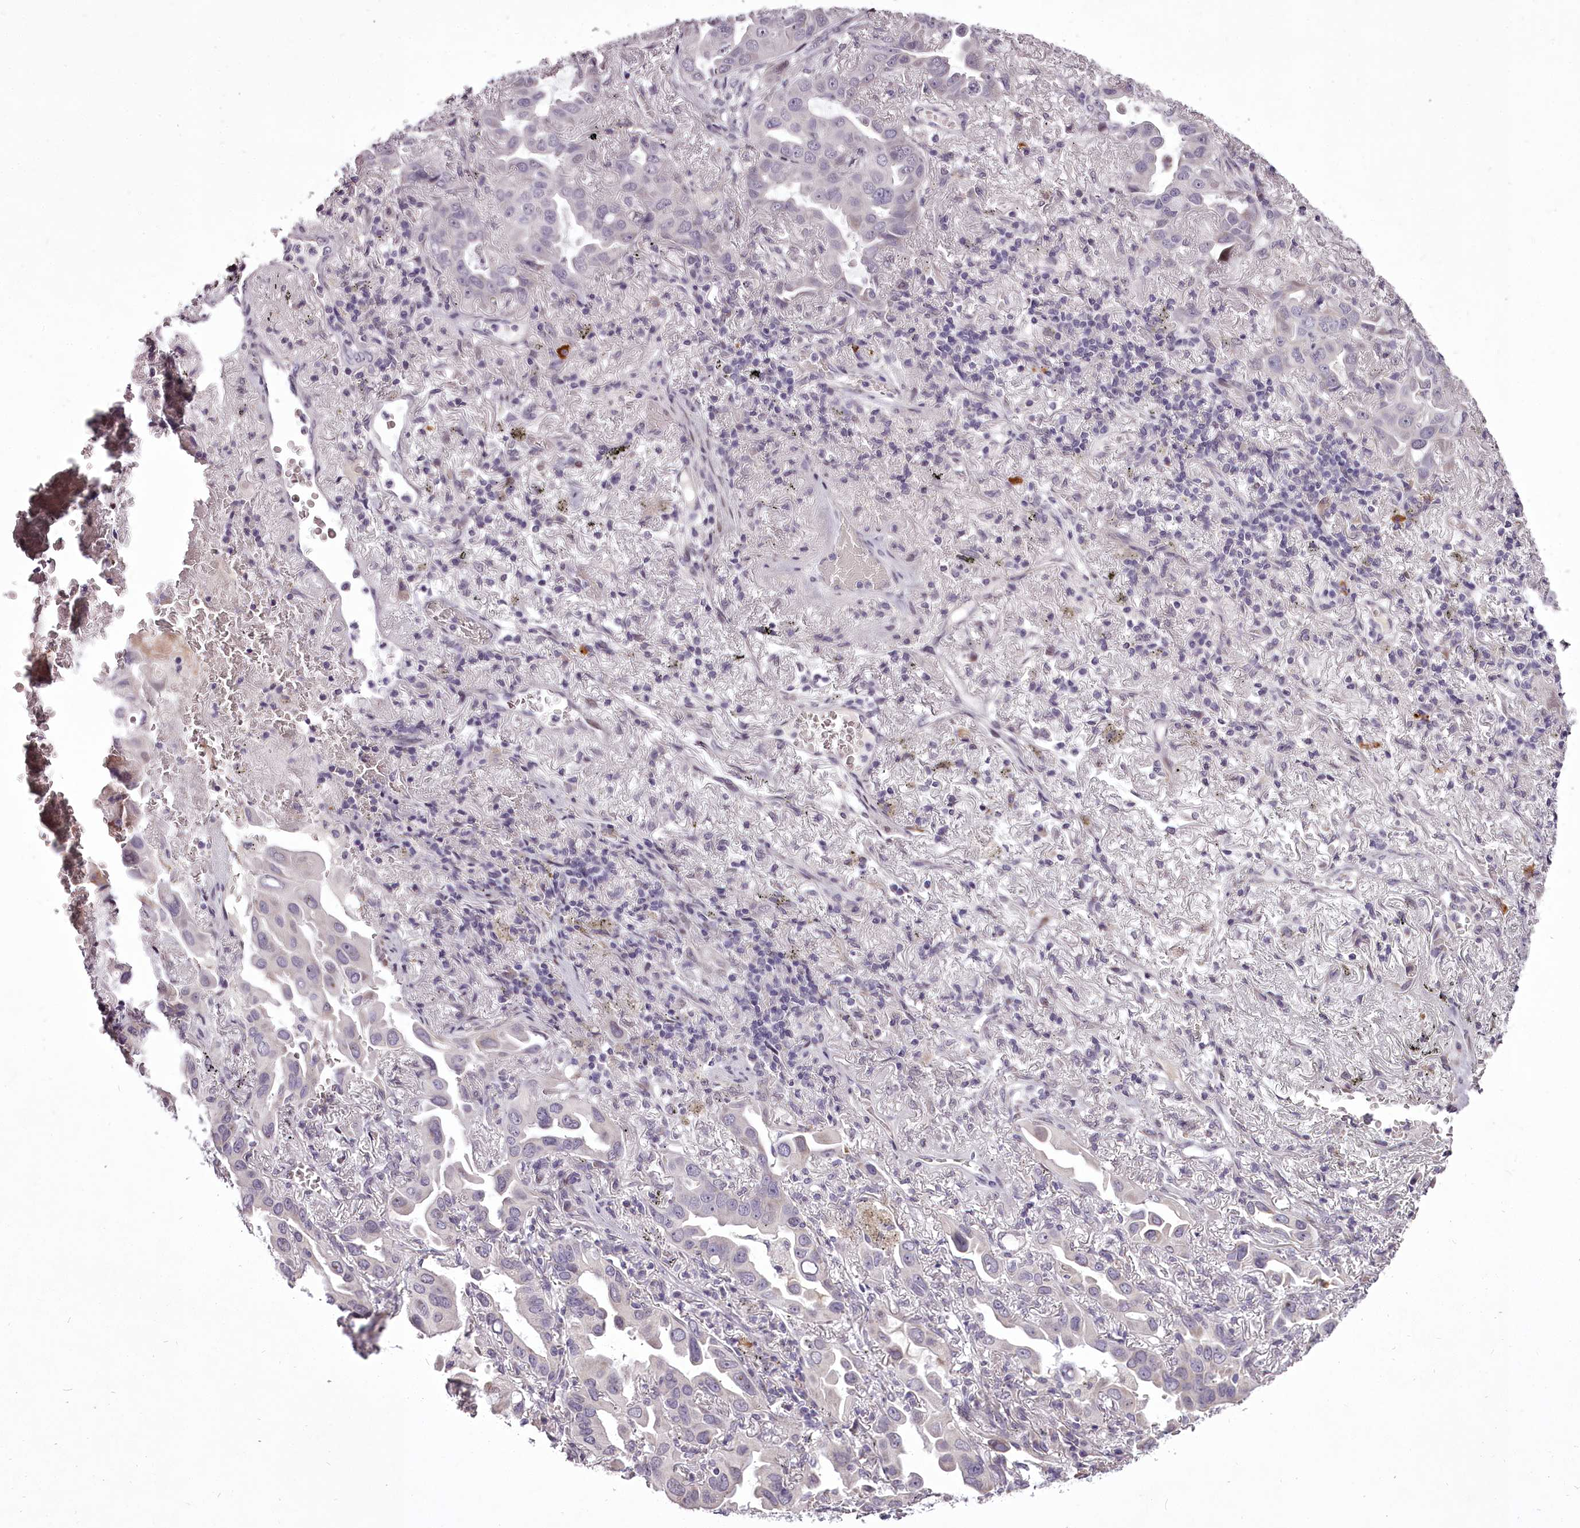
{"staining": {"intensity": "negative", "quantity": "none", "location": "none"}, "tissue": "lung cancer", "cell_type": "Tumor cells", "image_type": "cancer", "snomed": [{"axis": "morphology", "description": "Adenocarcinoma, NOS"}, {"axis": "topography", "description": "Lung"}], "caption": "IHC of human lung cancer (adenocarcinoma) exhibits no positivity in tumor cells. (Brightfield microscopy of DAB (3,3'-diaminobenzidine) IHC at high magnification).", "gene": "C1orf56", "patient": {"sex": "male", "age": 64}}